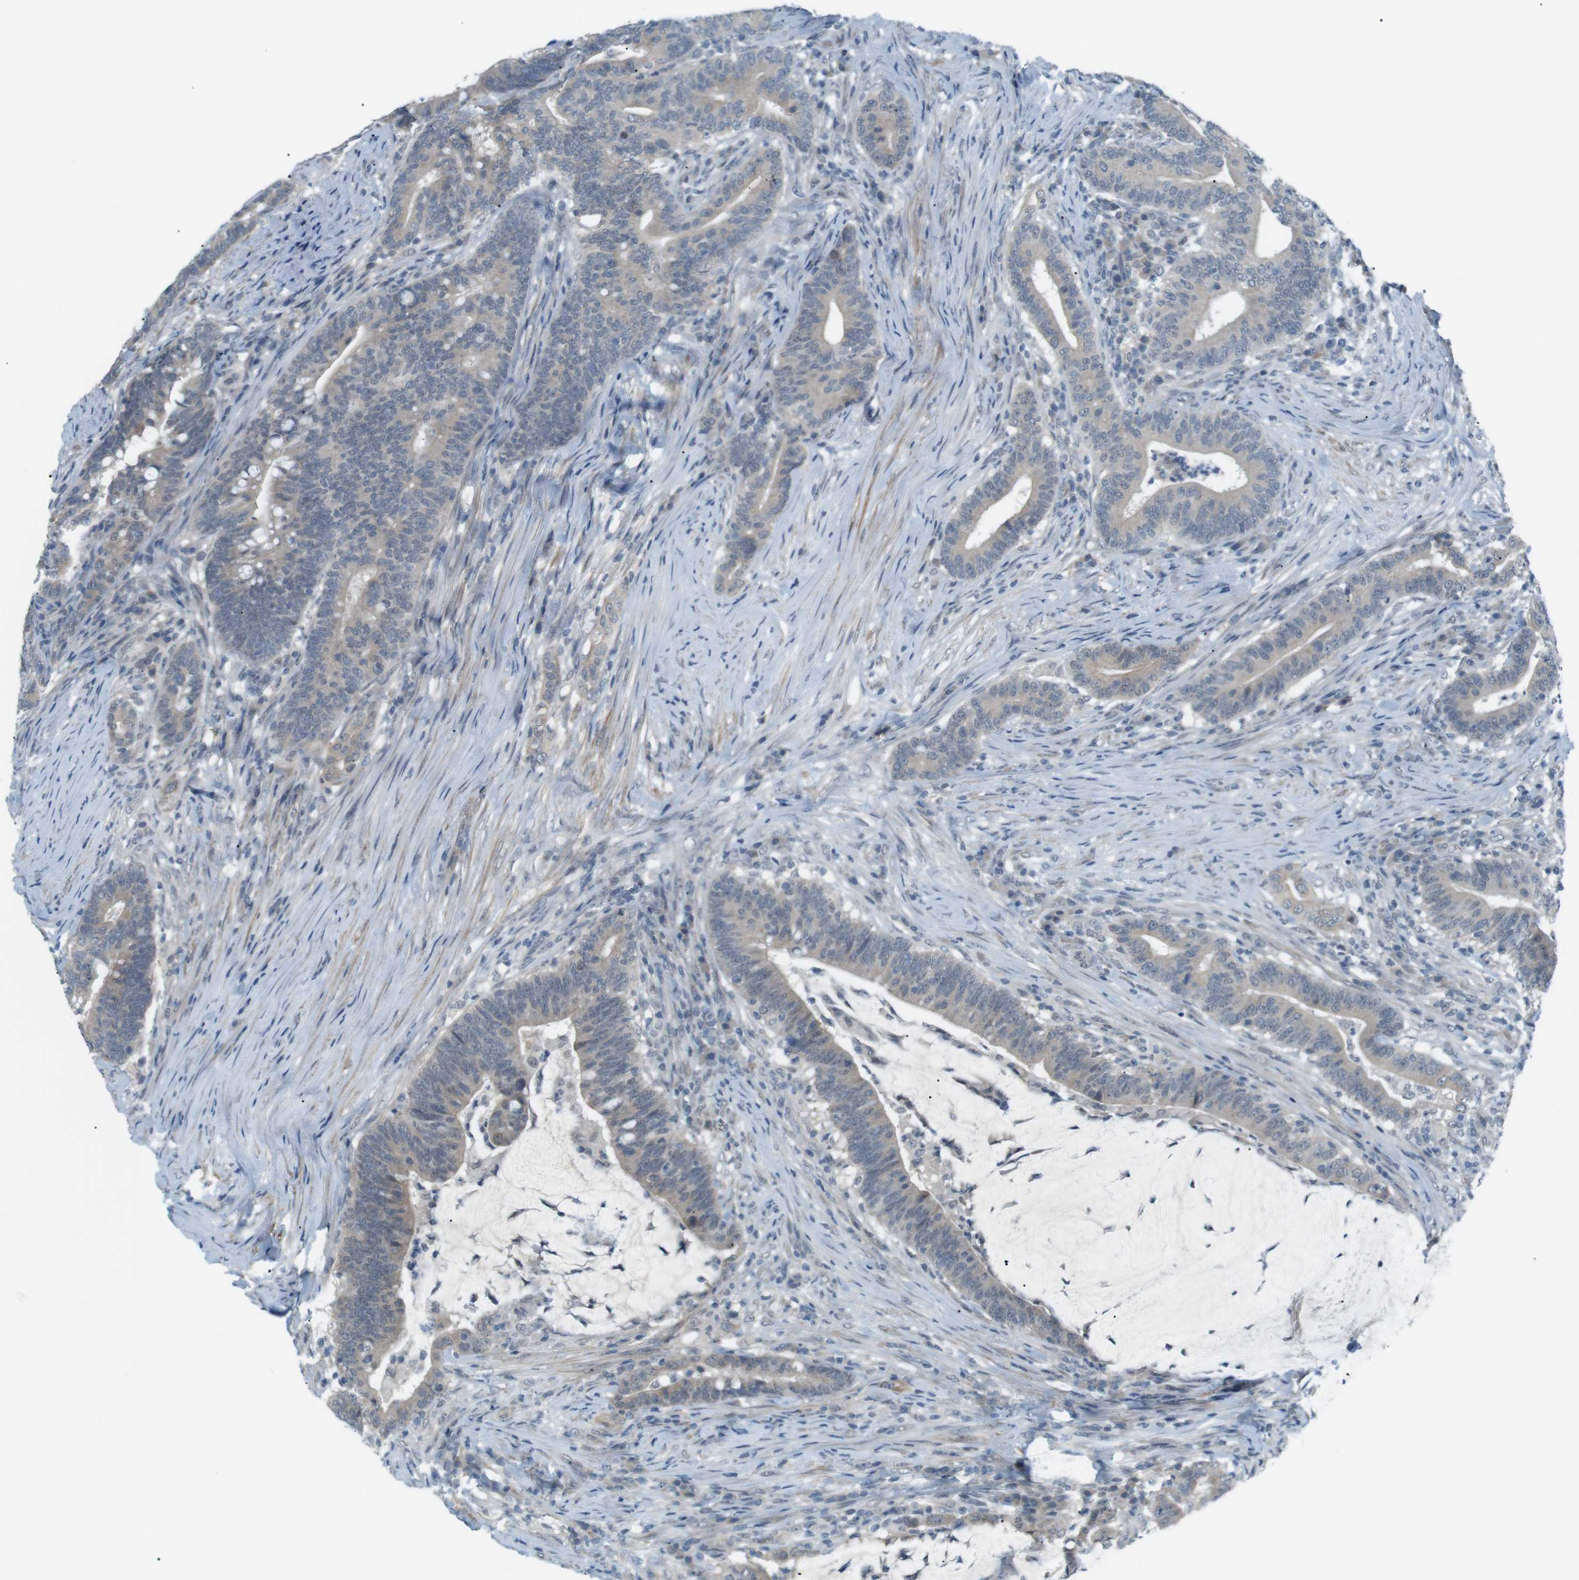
{"staining": {"intensity": "negative", "quantity": "none", "location": "none"}, "tissue": "colorectal cancer", "cell_type": "Tumor cells", "image_type": "cancer", "snomed": [{"axis": "morphology", "description": "Normal tissue, NOS"}, {"axis": "morphology", "description": "Adenocarcinoma, NOS"}, {"axis": "topography", "description": "Colon"}], "caption": "Tumor cells are negative for protein expression in human colorectal cancer. (Immunohistochemistry (ihc), brightfield microscopy, high magnification).", "gene": "RTN3", "patient": {"sex": "female", "age": 66}}